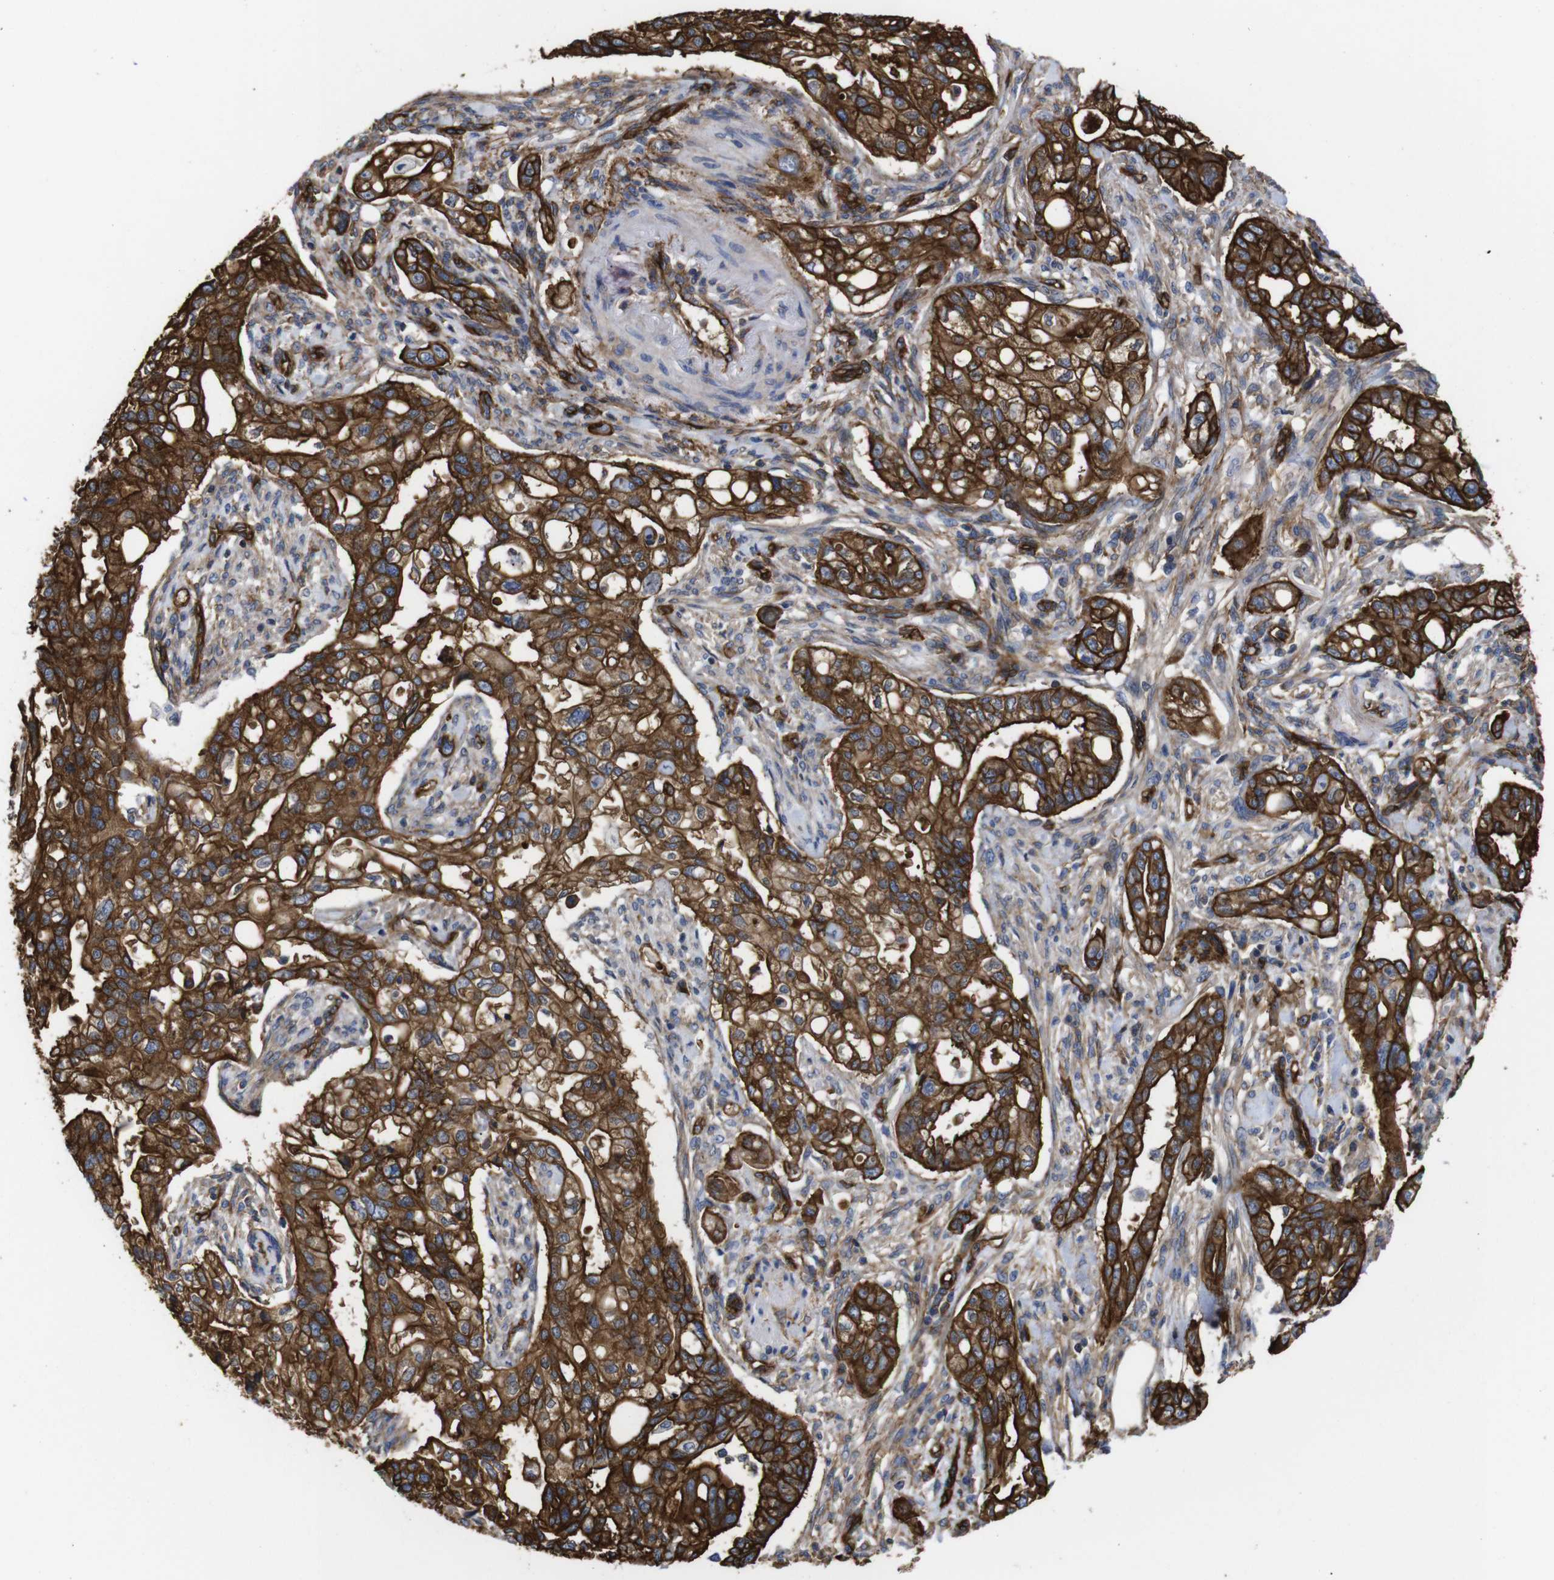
{"staining": {"intensity": "strong", "quantity": ">75%", "location": "cytoplasmic/membranous"}, "tissue": "pancreatic cancer", "cell_type": "Tumor cells", "image_type": "cancer", "snomed": [{"axis": "morphology", "description": "Normal tissue, NOS"}, {"axis": "topography", "description": "Pancreas"}], "caption": "Immunohistochemistry (DAB) staining of human pancreatic cancer exhibits strong cytoplasmic/membranous protein positivity in approximately >75% of tumor cells. Nuclei are stained in blue.", "gene": "SPTBN1", "patient": {"sex": "male", "age": 42}}